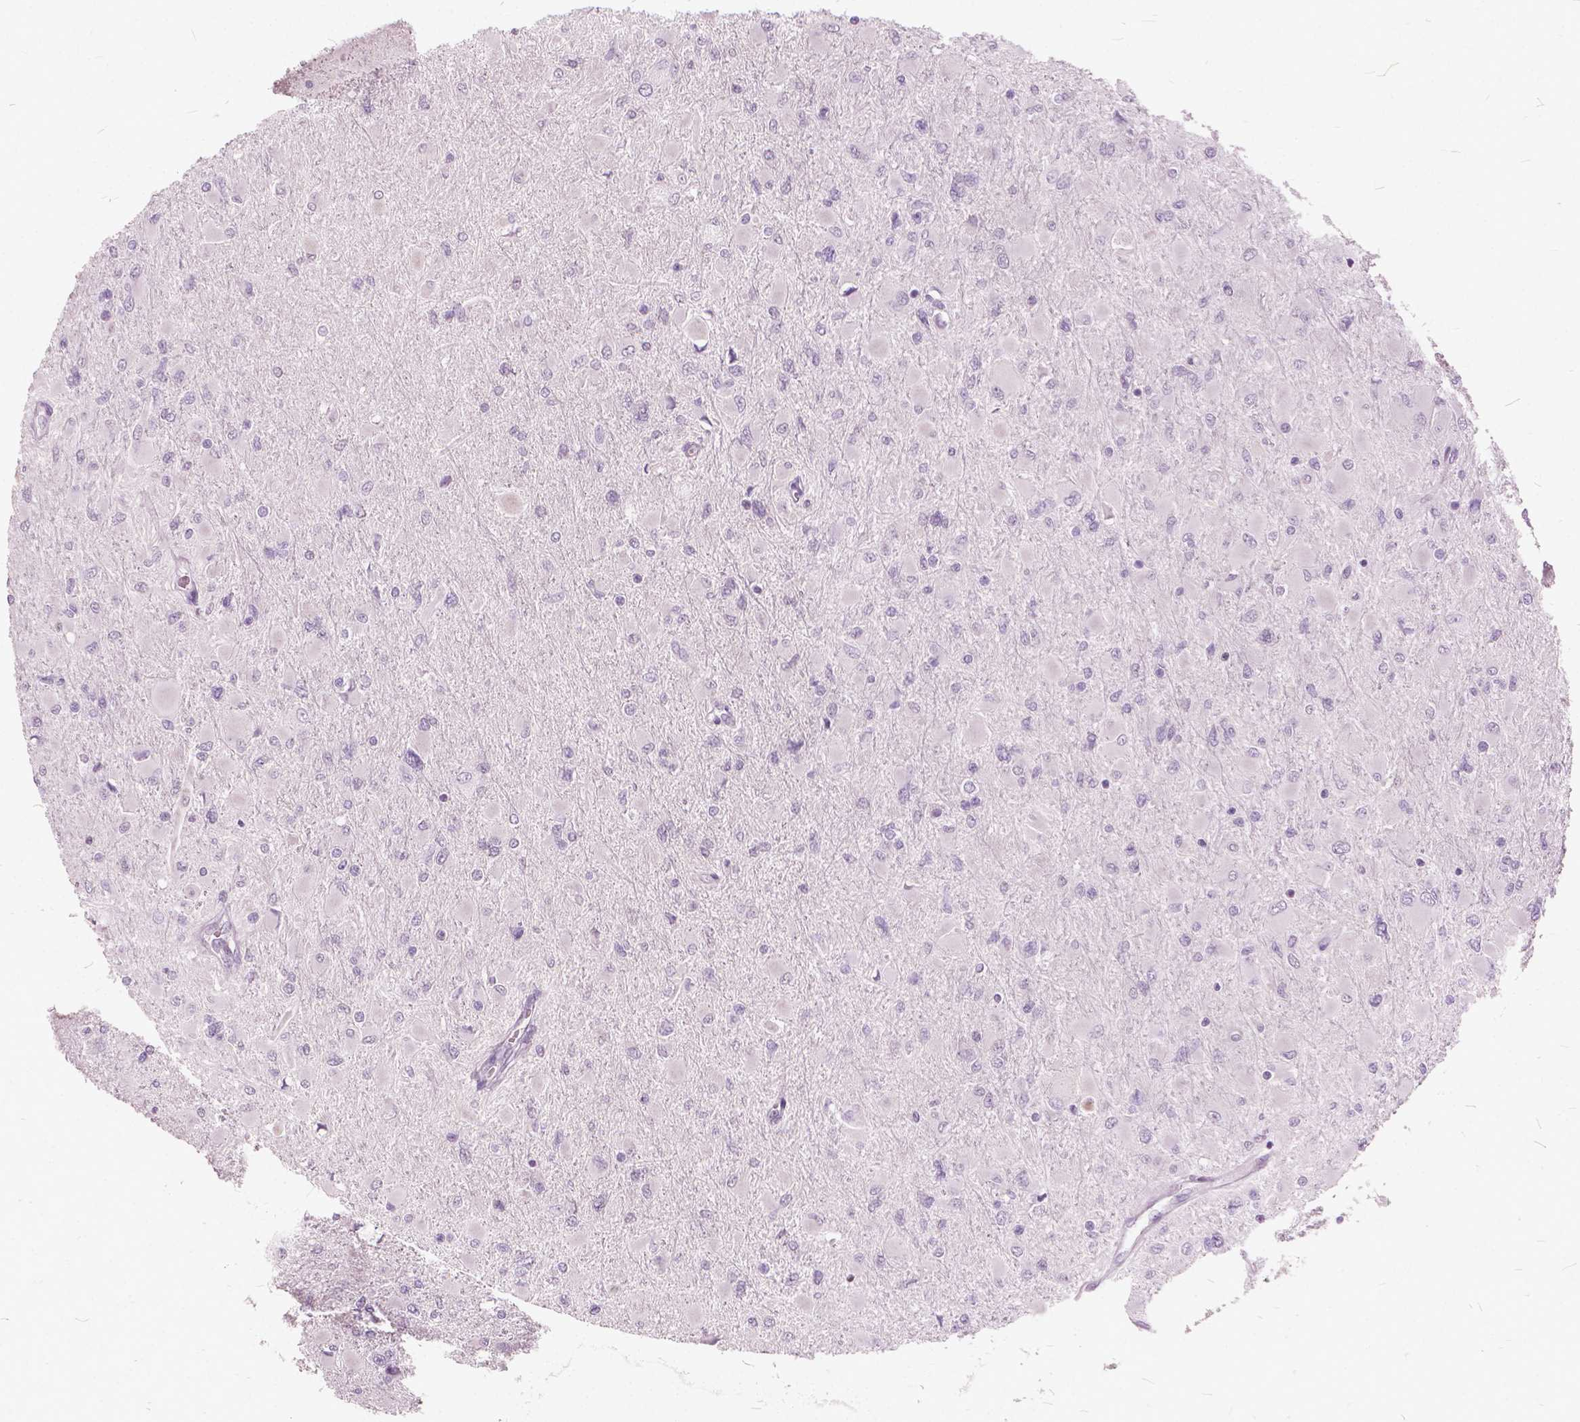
{"staining": {"intensity": "negative", "quantity": "none", "location": "none"}, "tissue": "glioma", "cell_type": "Tumor cells", "image_type": "cancer", "snomed": [{"axis": "morphology", "description": "Glioma, malignant, High grade"}, {"axis": "topography", "description": "Cerebral cortex"}], "caption": "Immunohistochemical staining of human glioma demonstrates no significant positivity in tumor cells.", "gene": "STAT5B", "patient": {"sex": "female", "age": 36}}